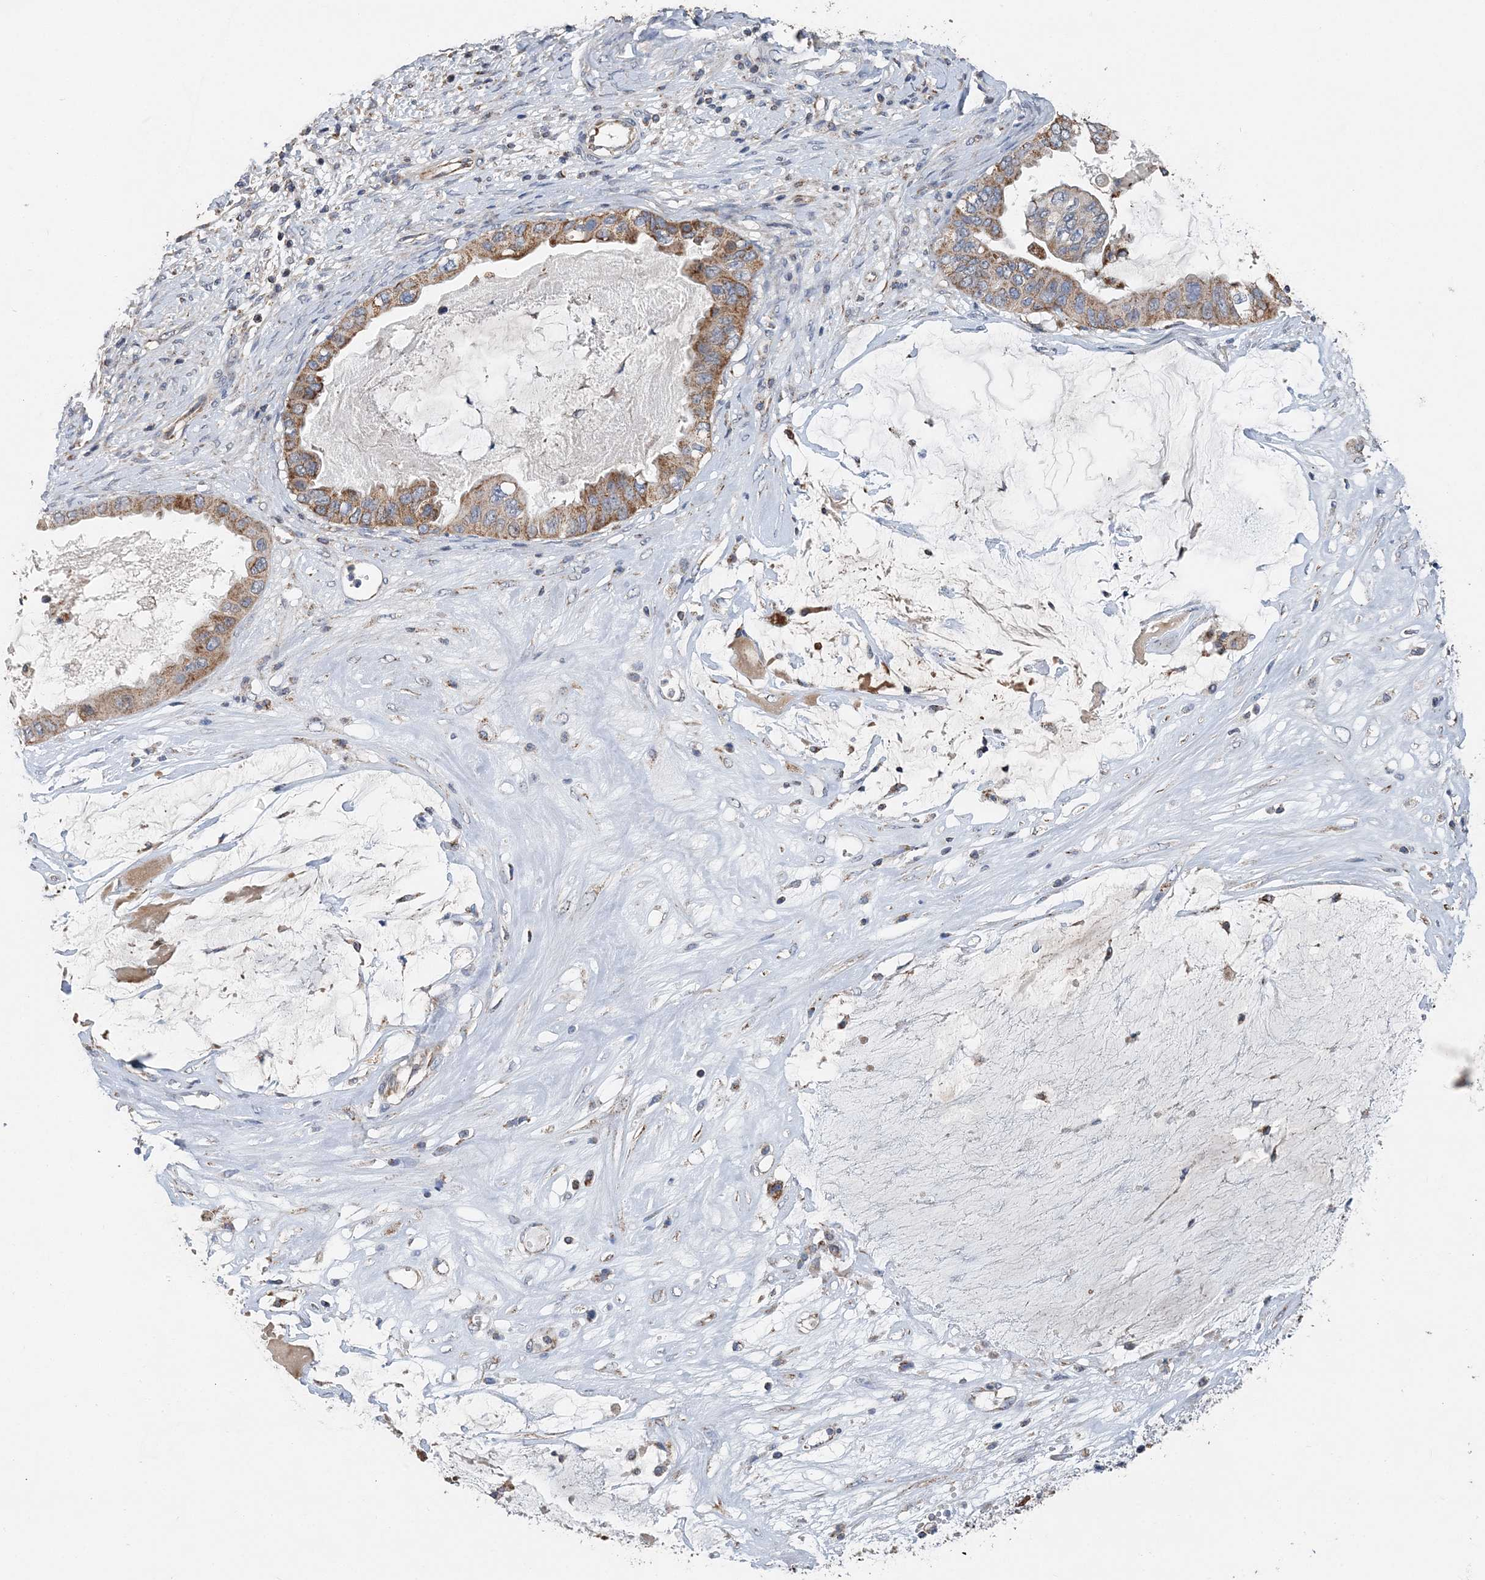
{"staining": {"intensity": "moderate", "quantity": ">75%", "location": "cytoplasmic/membranous"}, "tissue": "ovarian cancer", "cell_type": "Tumor cells", "image_type": "cancer", "snomed": [{"axis": "morphology", "description": "Cystadenocarcinoma, mucinous, NOS"}, {"axis": "topography", "description": "Ovary"}], "caption": "Ovarian cancer stained for a protein (brown) exhibits moderate cytoplasmic/membranous positive expression in about >75% of tumor cells.", "gene": "SPRY2", "patient": {"sex": "female", "age": 80}}